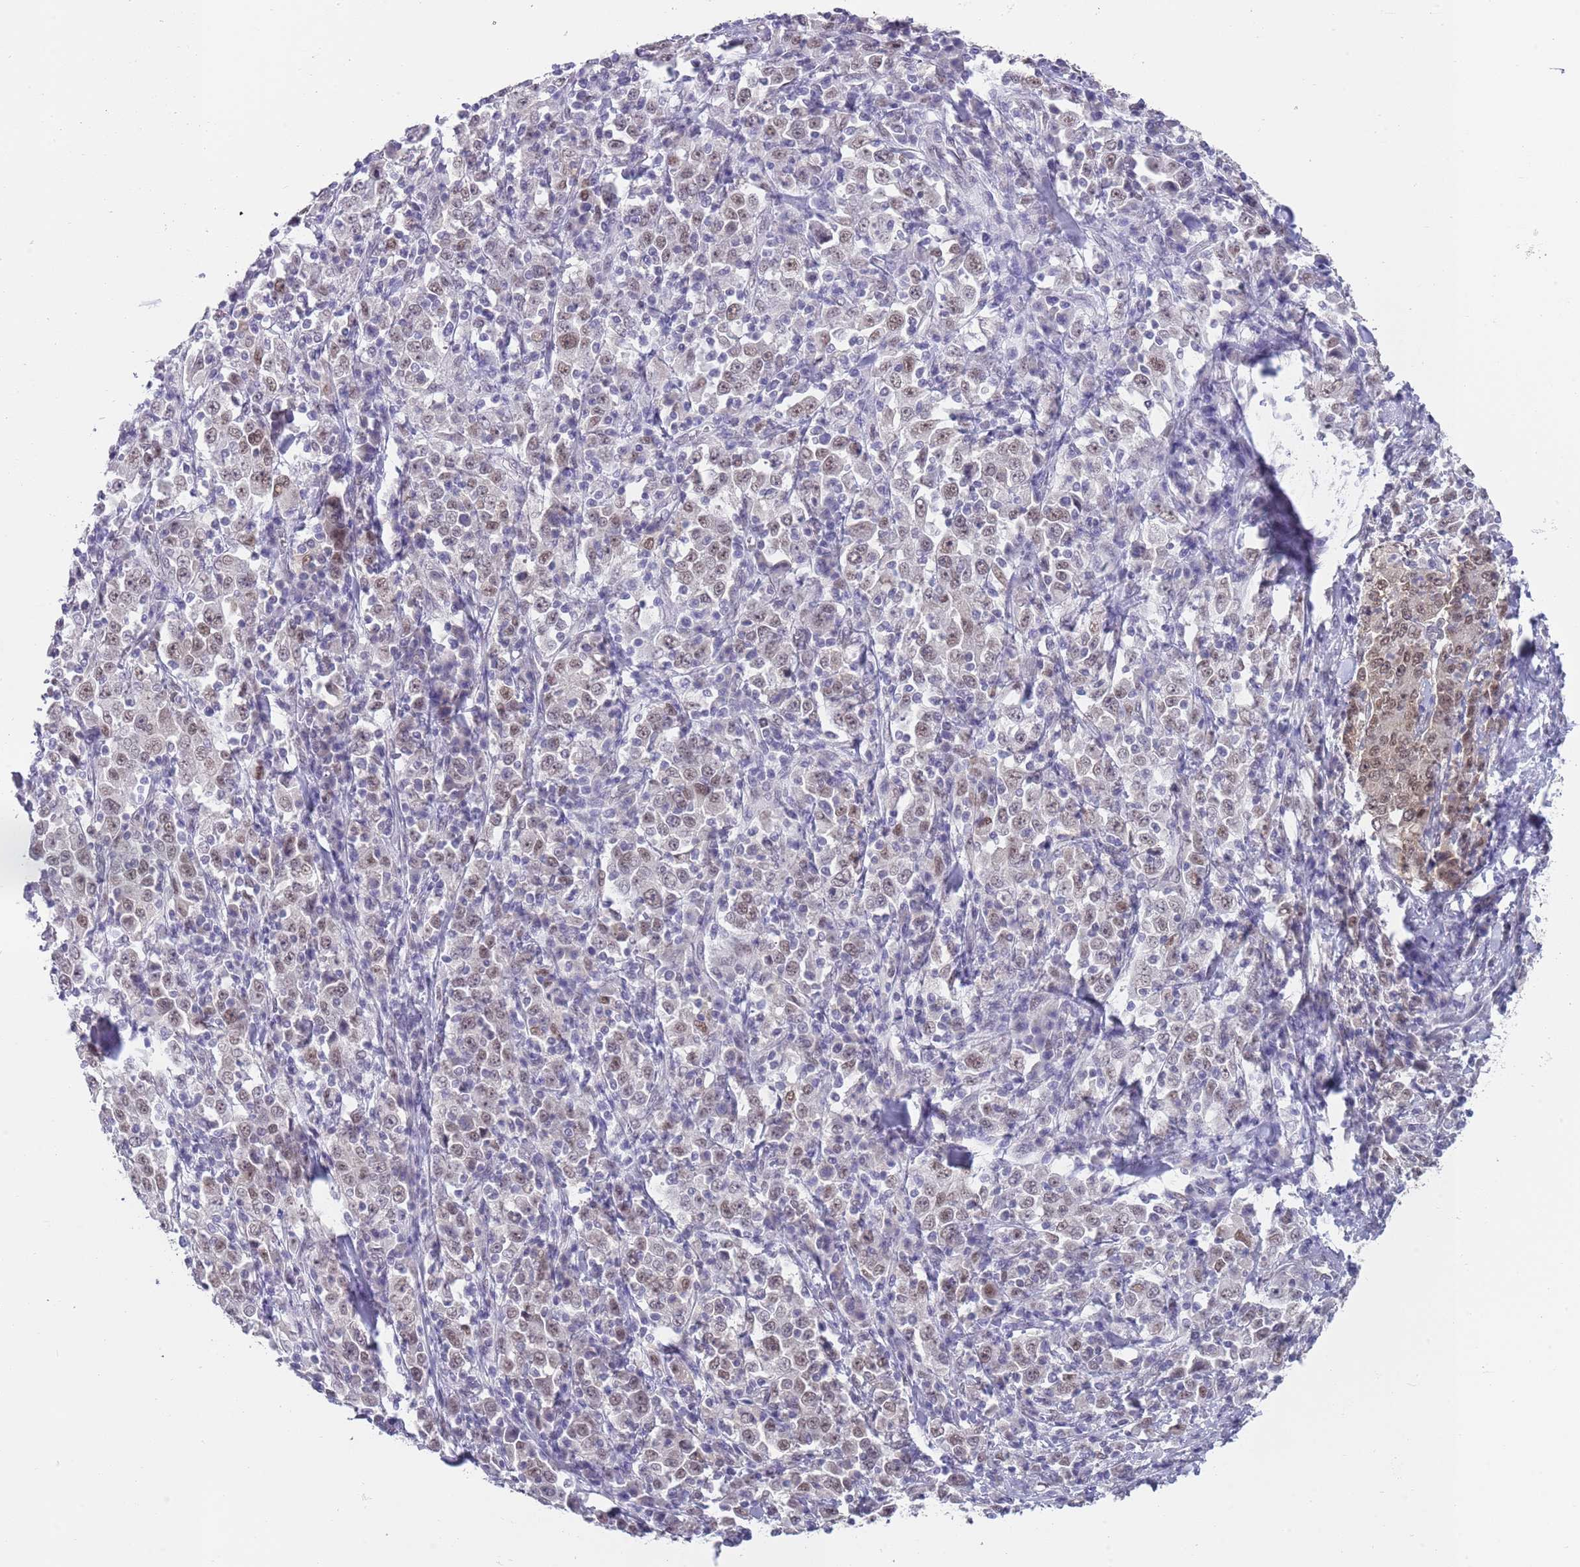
{"staining": {"intensity": "weak", "quantity": ">75%", "location": "nuclear"}, "tissue": "stomach cancer", "cell_type": "Tumor cells", "image_type": "cancer", "snomed": [{"axis": "morphology", "description": "Normal tissue, NOS"}, {"axis": "morphology", "description": "Adenocarcinoma, NOS"}, {"axis": "topography", "description": "Stomach, upper"}, {"axis": "topography", "description": "Stomach"}], "caption": "Immunohistochemical staining of human adenocarcinoma (stomach) exhibits low levels of weak nuclear positivity in approximately >75% of tumor cells.", "gene": "SEPHS2", "patient": {"sex": "male", "age": 59}}